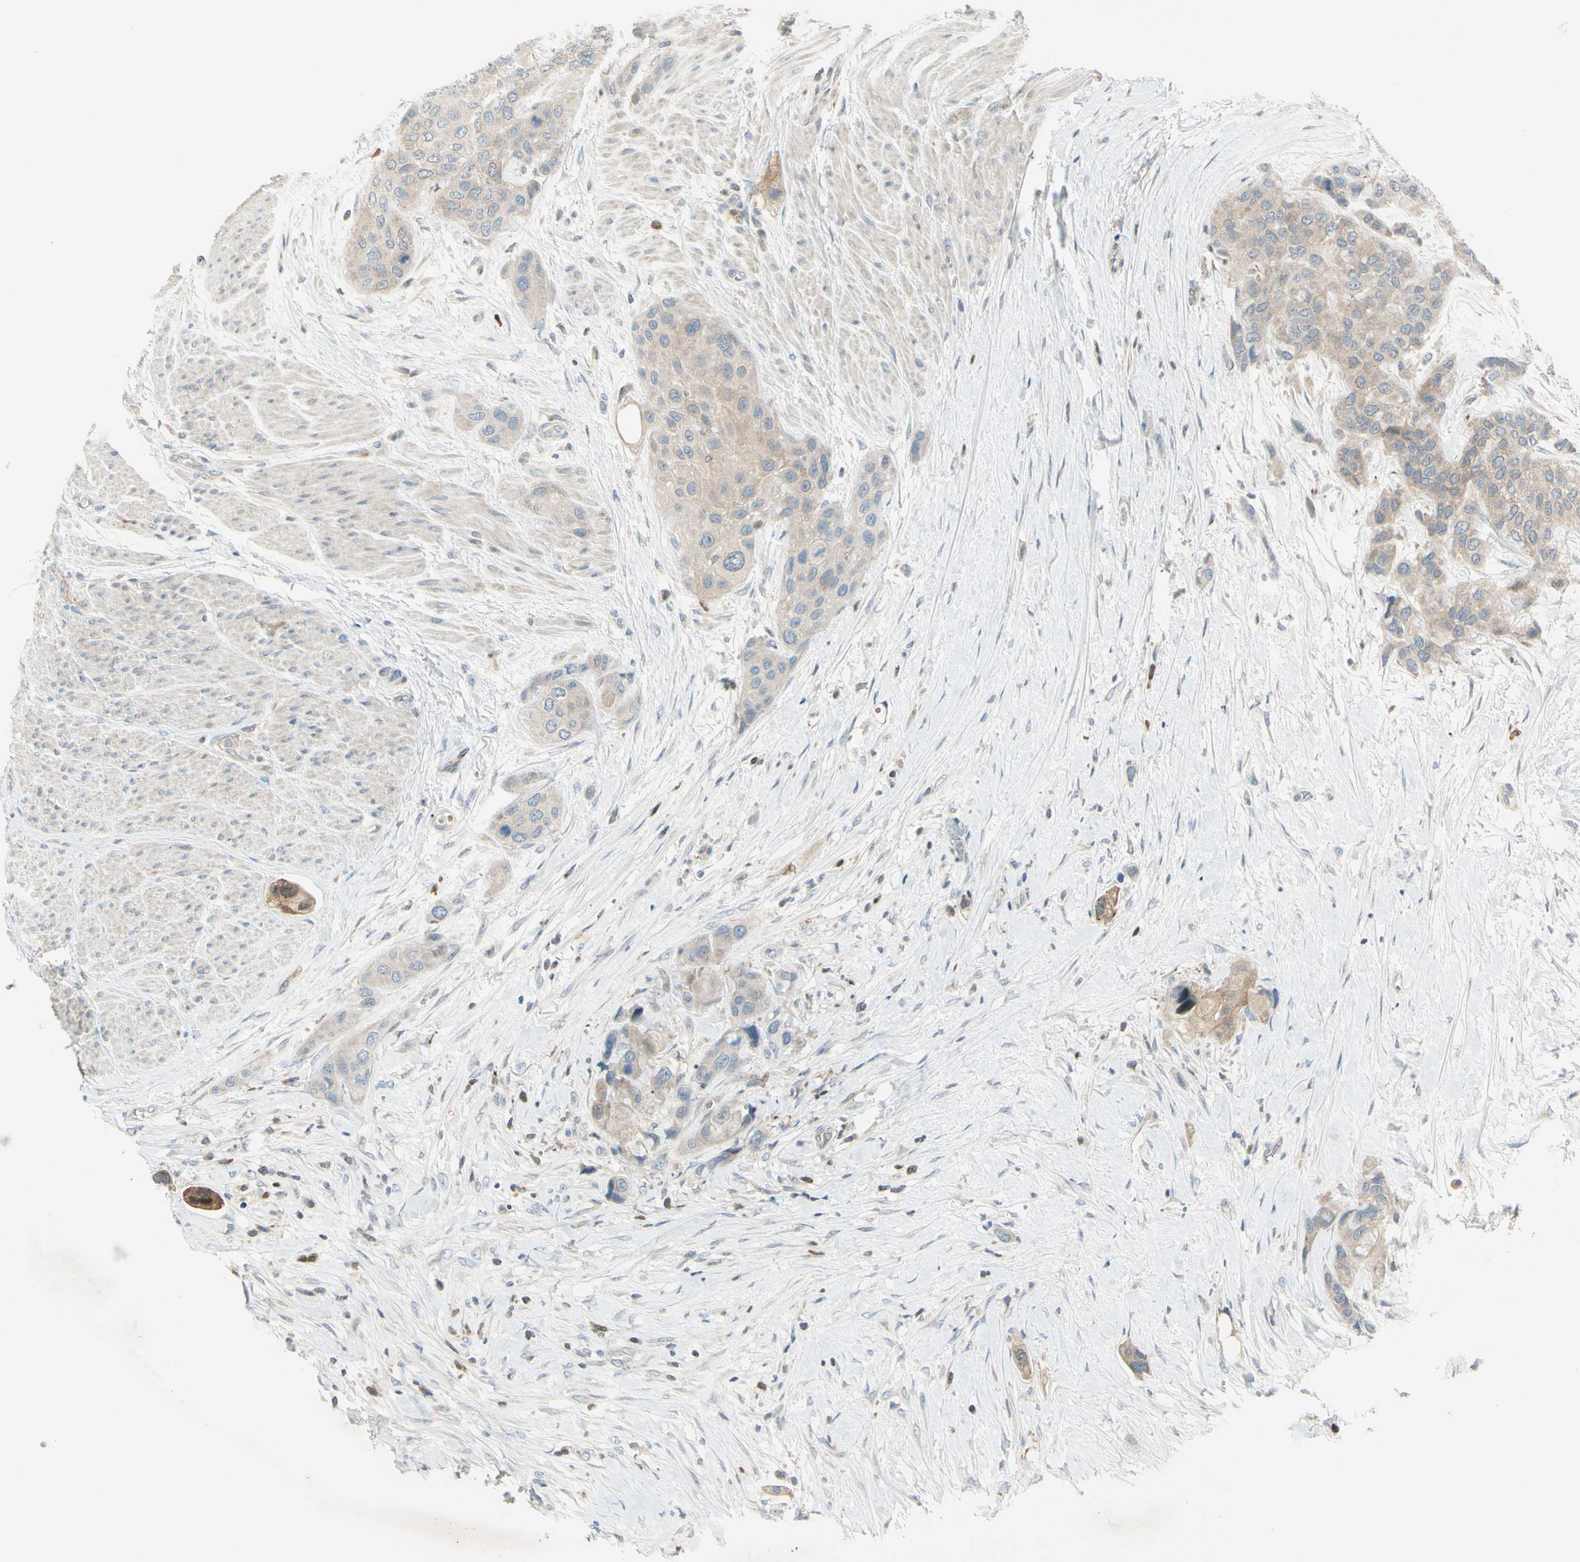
{"staining": {"intensity": "weak", "quantity": ">75%", "location": "cytoplasmic/membranous"}, "tissue": "urothelial cancer", "cell_type": "Tumor cells", "image_type": "cancer", "snomed": [{"axis": "morphology", "description": "Urothelial carcinoma, High grade"}, {"axis": "topography", "description": "Urinary bladder"}], "caption": "About >75% of tumor cells in human urothelial cancer demonstrate weak cytoplasmic/membranous protein positivity as visualized by brown immunohistochemical staining.", "gene": "C1orf159", "patient": {"sex": "female", "age": 56}}